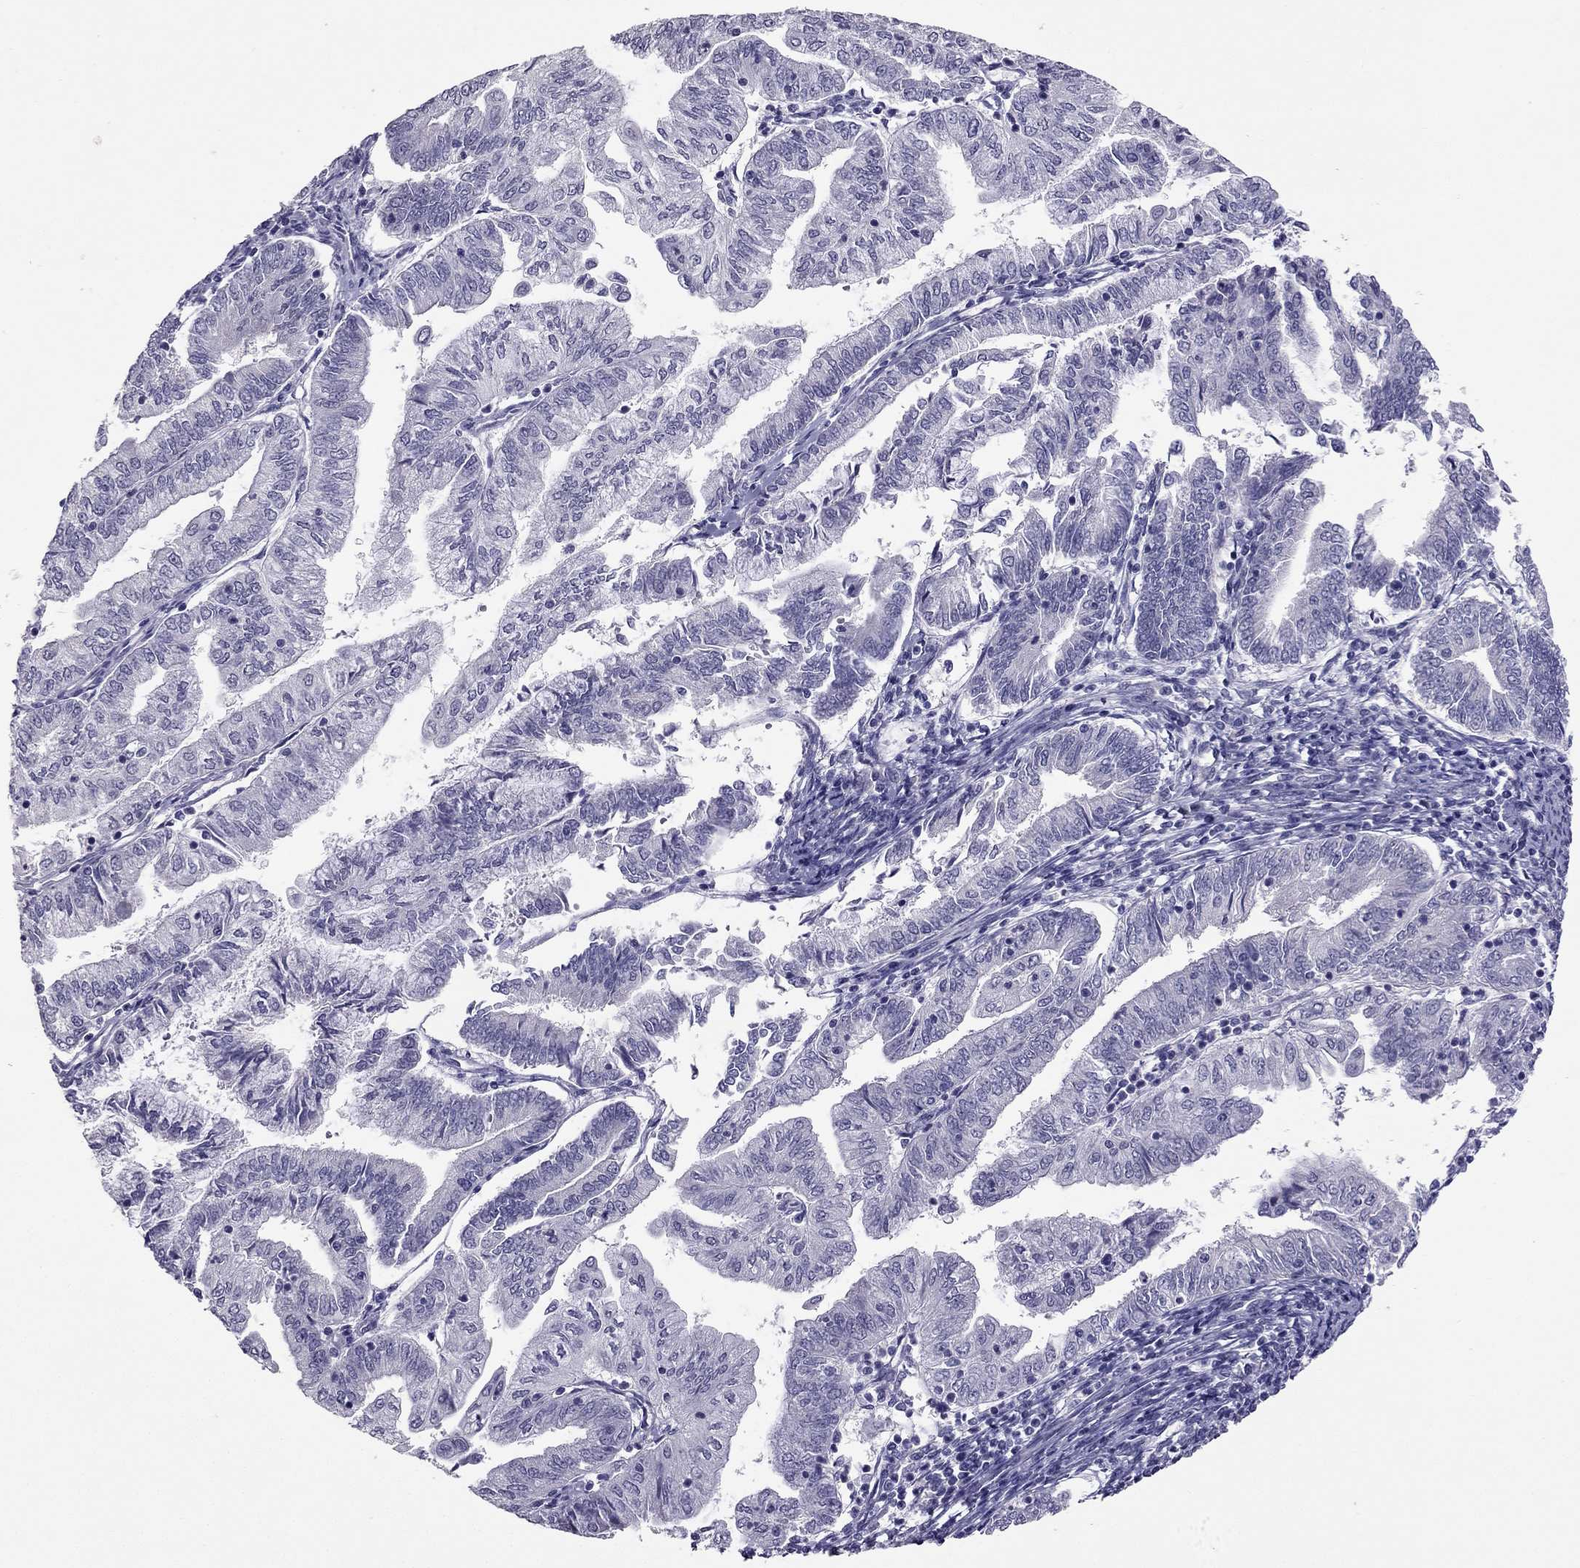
{"staining": {"intensity": "negative", "quantity": "none", "location": "none"}, "tissue": "endometrial cancer", "cell_type": "Tumor cells", "image_type": "cancer", "snomed": [{"axis": "morphology", "description": "Adenocarcinoma, NOS"}, {"axis": "topography", "description": "Endometrium"}], "caption": "Immunohistochemistry image of neoplastic tissue: human endometrial cancer (adenocarcinoma) stained with DAB displays no significant protein positivity in tumor cells. (Stains: DAB immunohistochemistry with hematoxylin counter stain, Microscopy: brightfield microscopy at high magnification).", "gene": "RHO", "patient": {"sex": "female", "age": 55}}